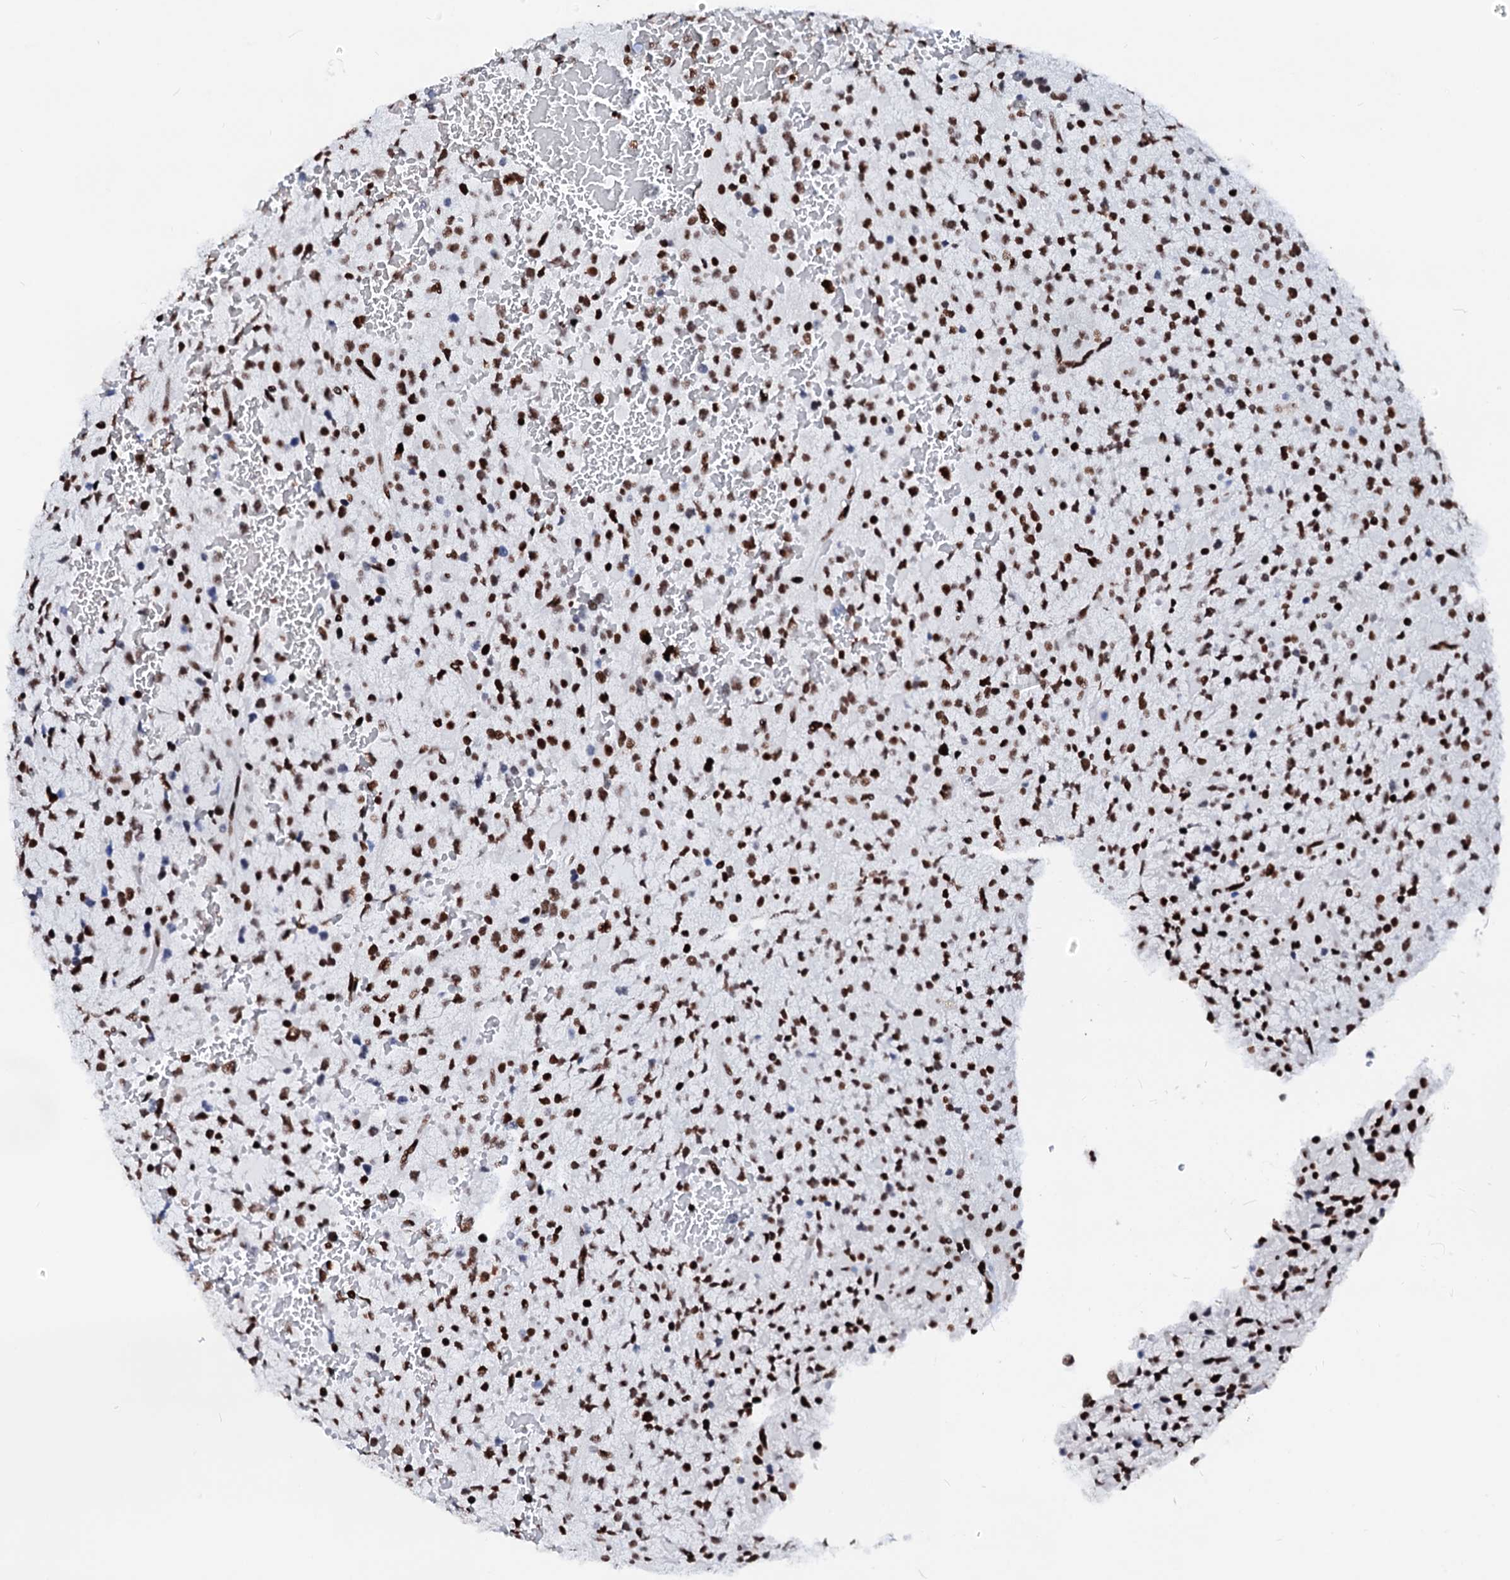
{"staining": {"intensity": "strong", "quantity": ">75%", "location": "nuclear"}, "tissue": "glioma", "cell_type": "Tumor cells", "image_type": "cancer", "snomed": [{"axis": "morphology", "description": "Glioma, malignant, High grade"}, {"axis": "topography", "description": "Brain"}], "caption": "Human malignant glioma (high-grade) stained with a protein marker demonstrates strong staining in tumor cells.", "gene": "RALY", "patient": {"sex": "male", "age": 34}}